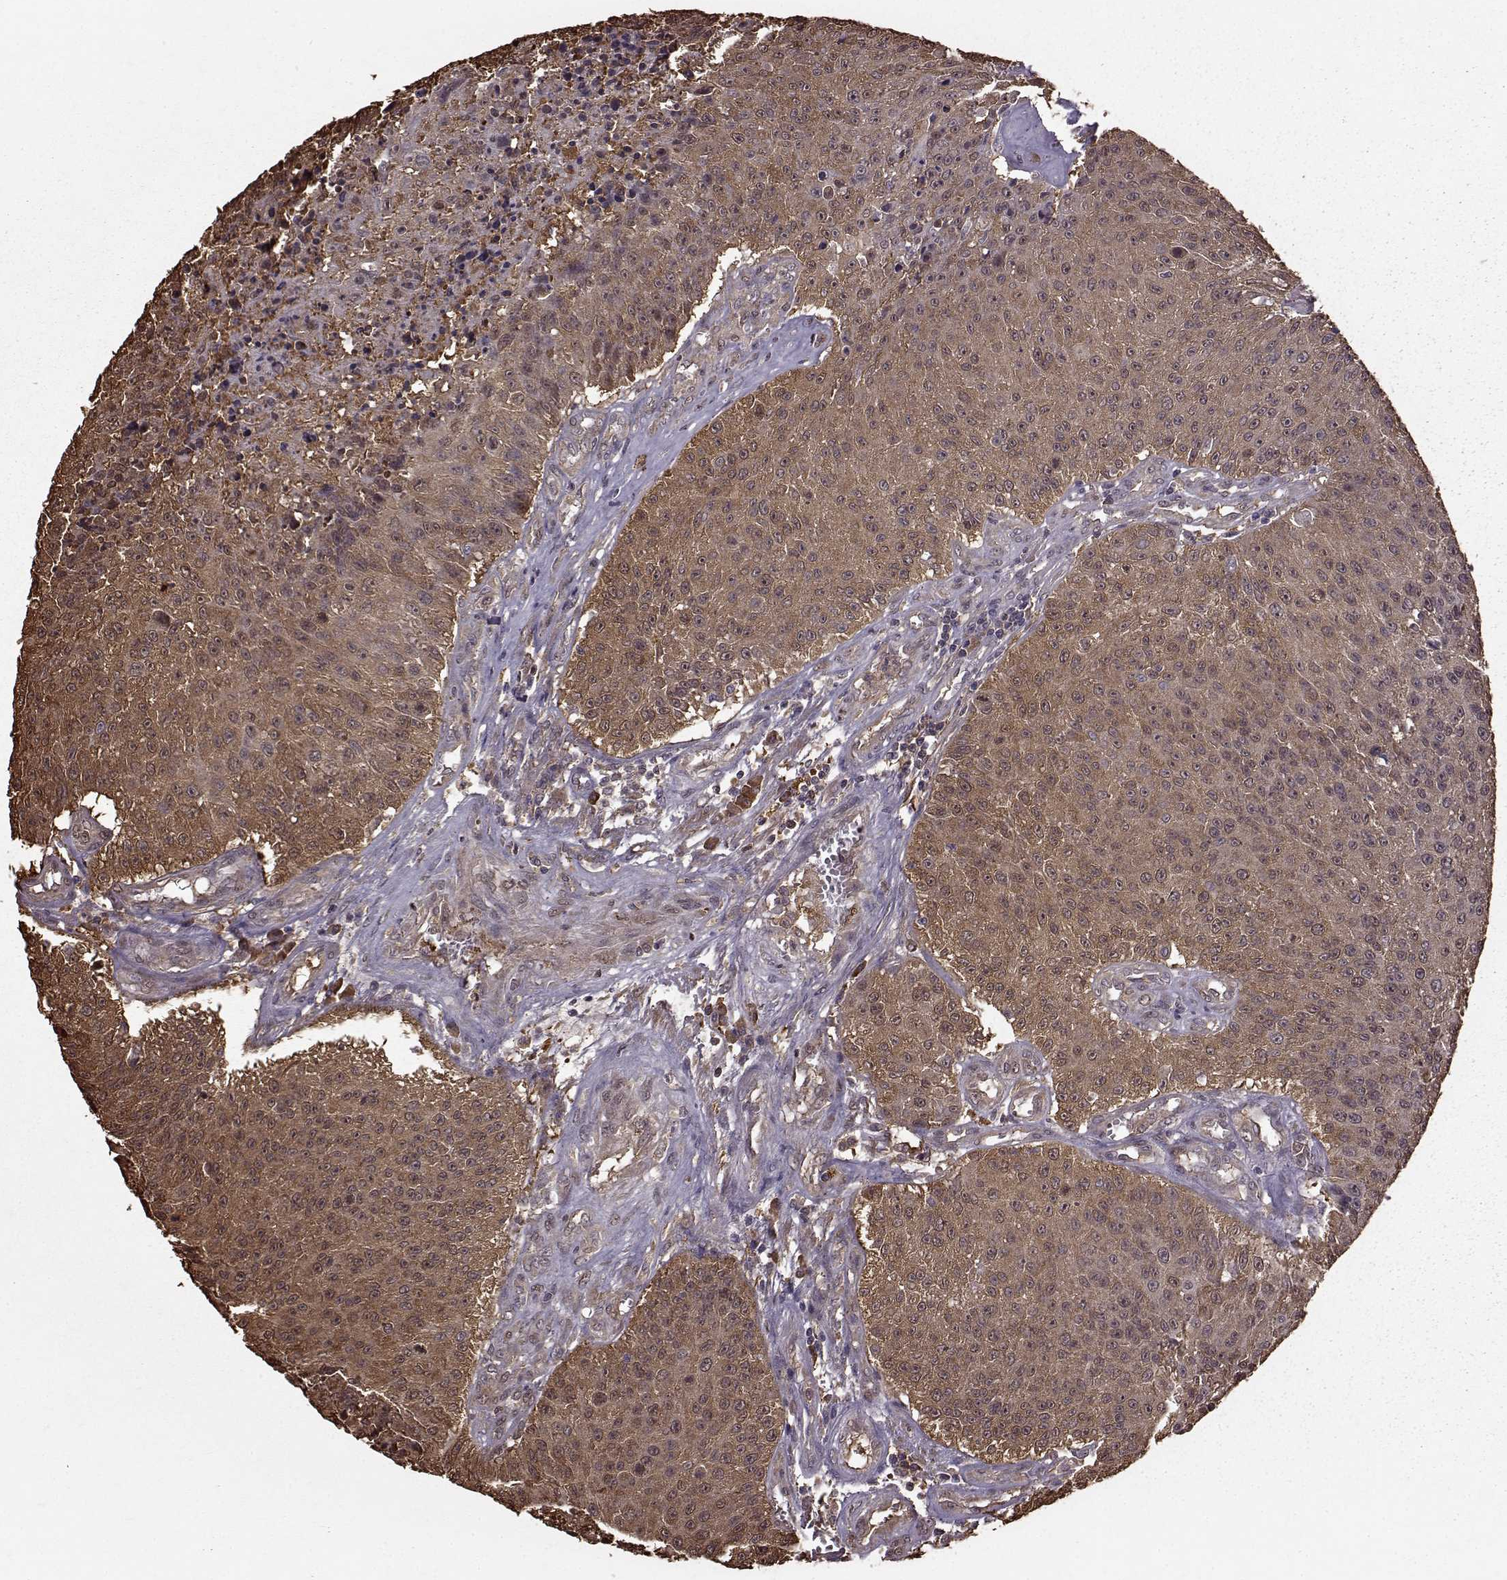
{"staining": {"intensity": "strong", "quantity": ">75%", "location": "cytoplasmic/membranous"}, "tissue": "urothelial cancer", "cell_type": "Tumor cells", "image_type": "cancer", "snomed": [{"axis": "morphology", "description": "Urothelial carcinoma, NOS"}, {"axis": "topography", "description": "Urinary bladder"}], "caption": "Tumor cells demonstrate high levels of strong cytoplasmic/membranous expression in approximately >75% of cells in human urothelial cancer.", "gene": "NME1-NME2", "patient": {"sex": "male", "age": 55}}